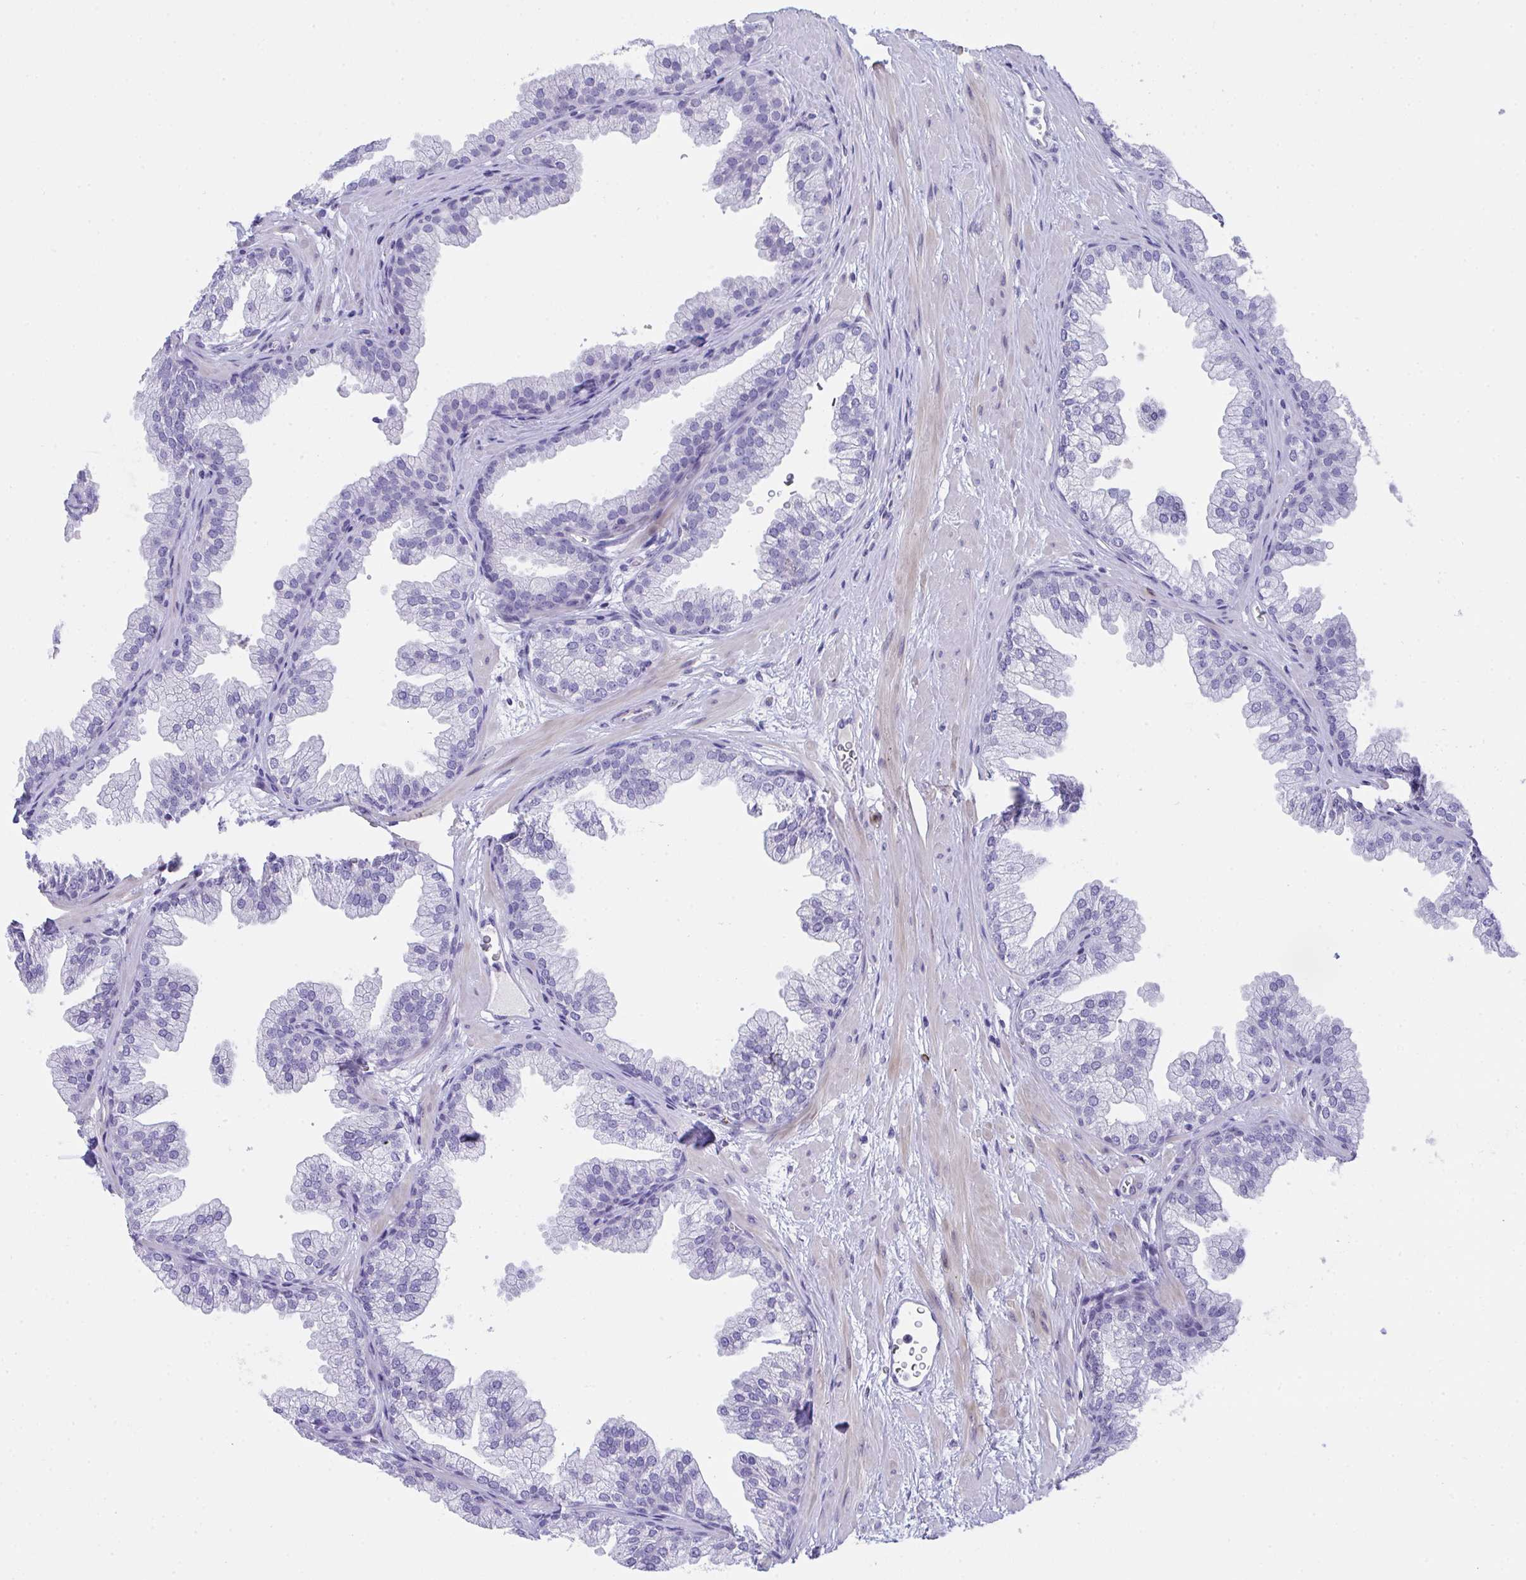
{"staining": {"intensity": "negative", "quantity": "none", "location": "none"}, "tissue": "prostate", "cell_type": "Glandular cells", "image_type": "normal", "snomed": [{"axis": "morphology", "description": "Normal tissue, NOS"}, {"axis": "topography", "description": "Prostate"}], "caption": "A high-resolution image shows immunohistochemistry staining of unremarkable prostate, which shows no significant positivity in glandular cells.", "gene": "KMT2E", "patient": {"sex": "male", "age": 37}}